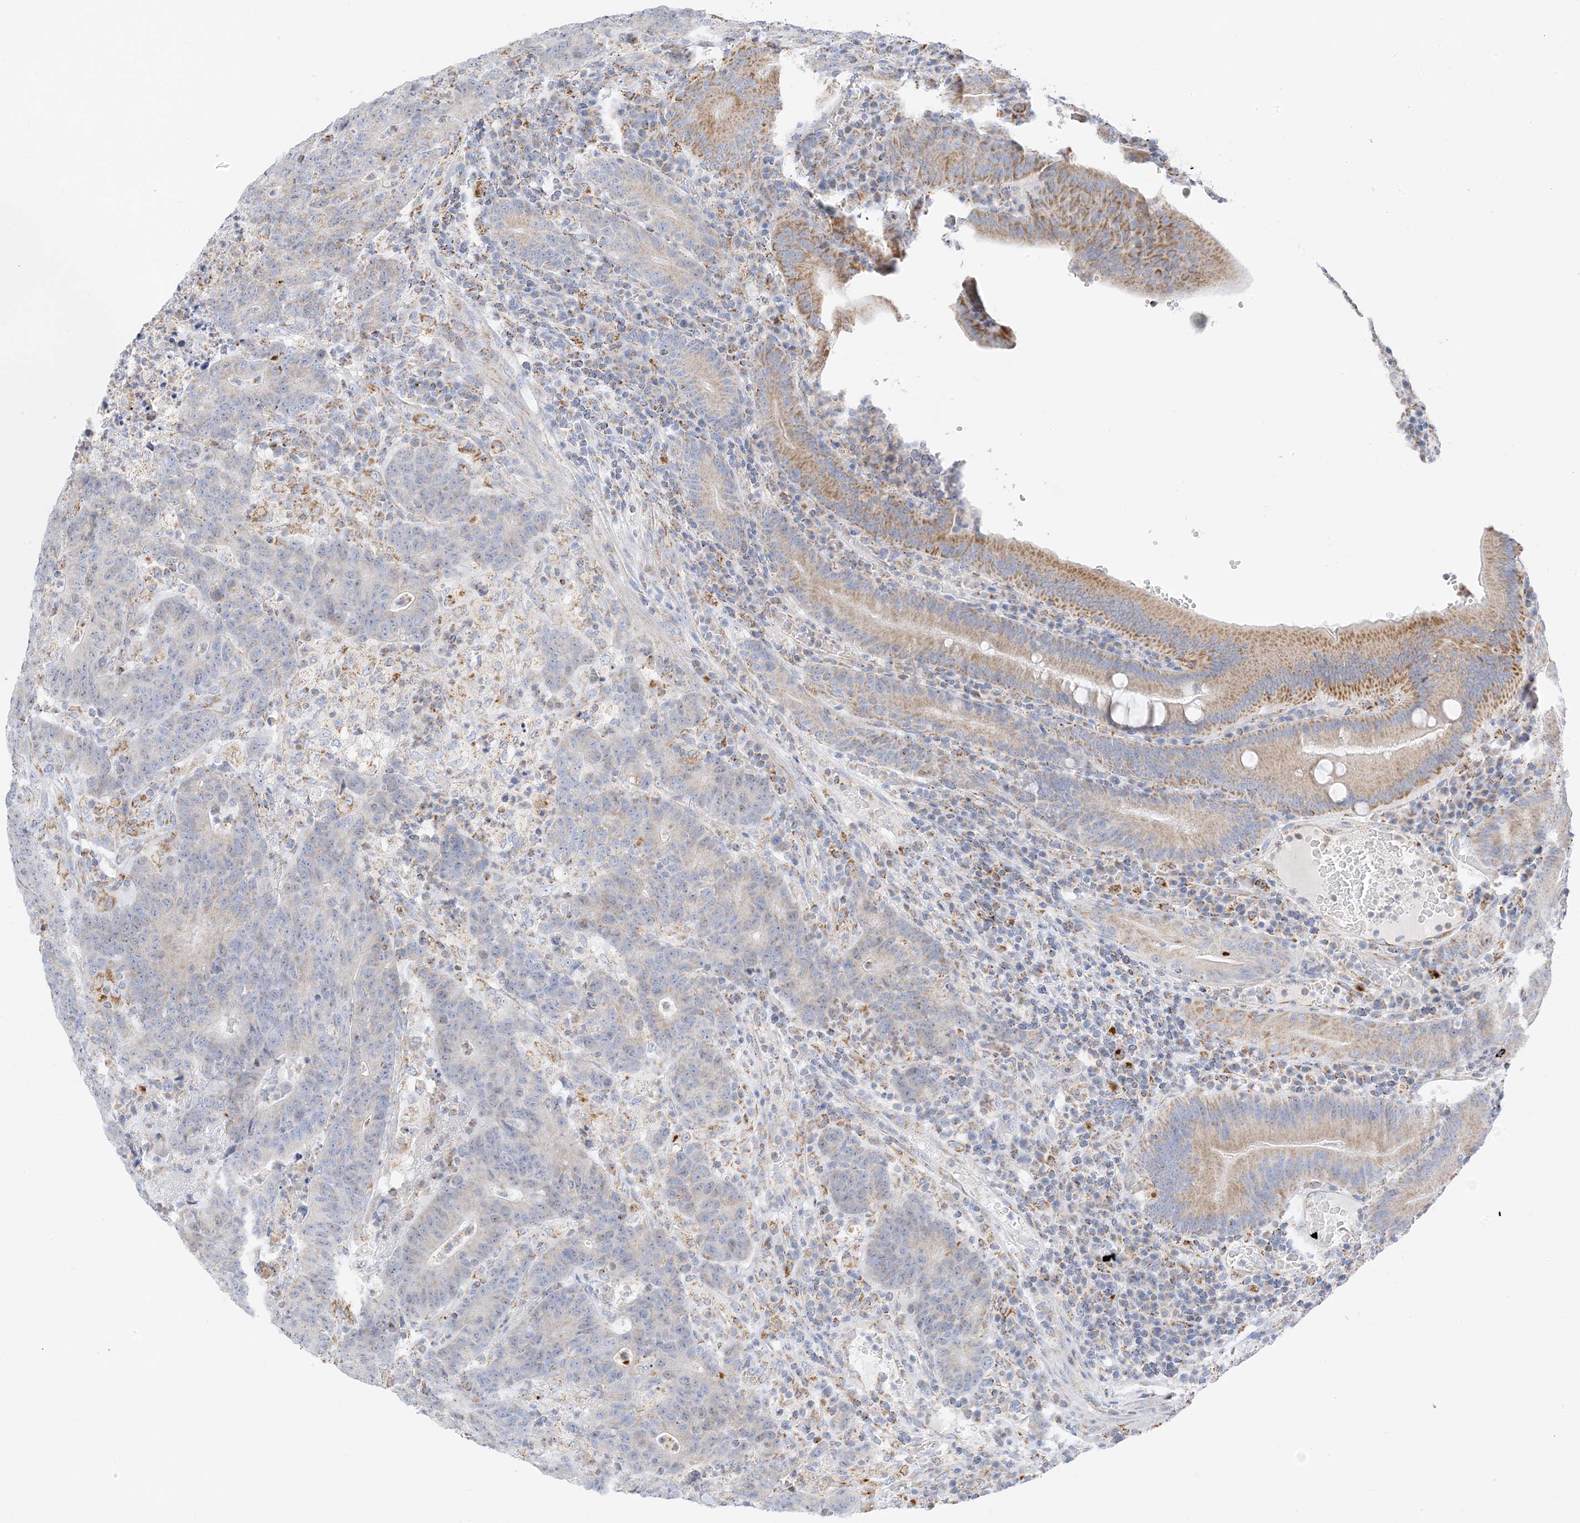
{"staining": {"intensity": "moderate", "quantity": "<25%", "location": "cytoplasmic/membranous"}, "tissue": "colorectal cancer", "cell_type": "Tumor cells", "image_type": "cancer", "snomed": [{"axis": "morphology", "description": "Normal tissue, NOS"}, {"axis": "morphology", "description": "Adenocarcinoma, NOS"}, {"axis": "topography", "description": "Colon"}], "caption": "Immunohistochemistry (IHC) (DAB) staining of colorectal cancer (adenocarcinoma) shows moderate cytoplasmic/membranous protein expression in about <25% of tumor cells.", "gene": "CAPN13", "patient": {"sex": "female", "age": 75}}